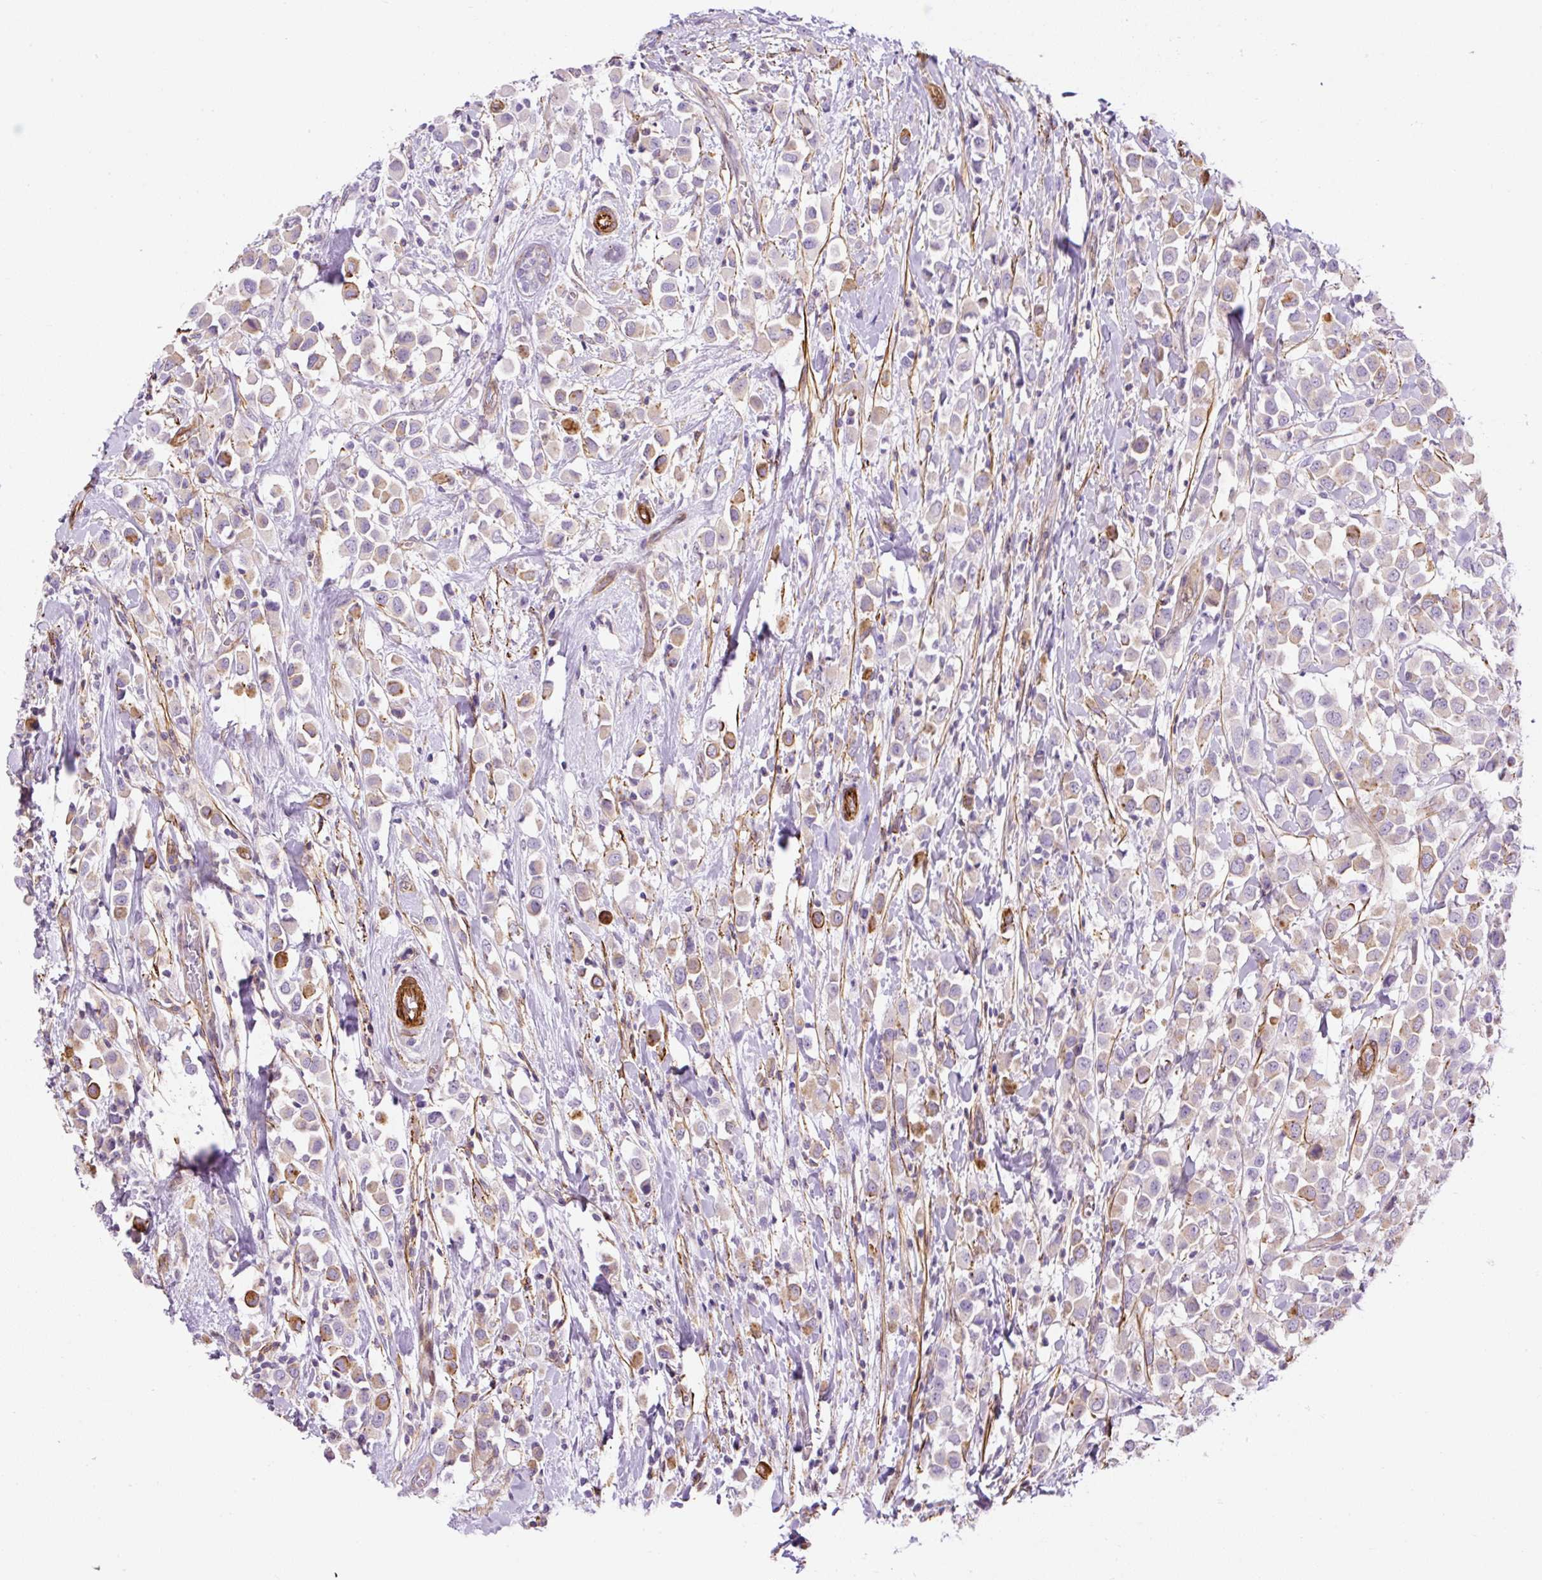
{"staining": {"intensity": "weak", "quantity": "<25%", "location": "cytoplasmic/membranous"}, "tissue": "breast cancer", "cell_type": "Tumor cells", "image_type": "cancer", "snomed": [{"axis": "morphology", "description": "Duct carcinoma"}, {"axis": "topography", "description": "Breast"}], "caption": "The image reveals no staining of tumor cells in infiltrating ductal carcinoma (breast).", "gene": "B3GALT5", "patient": {"sex": "female", "age": 61}}